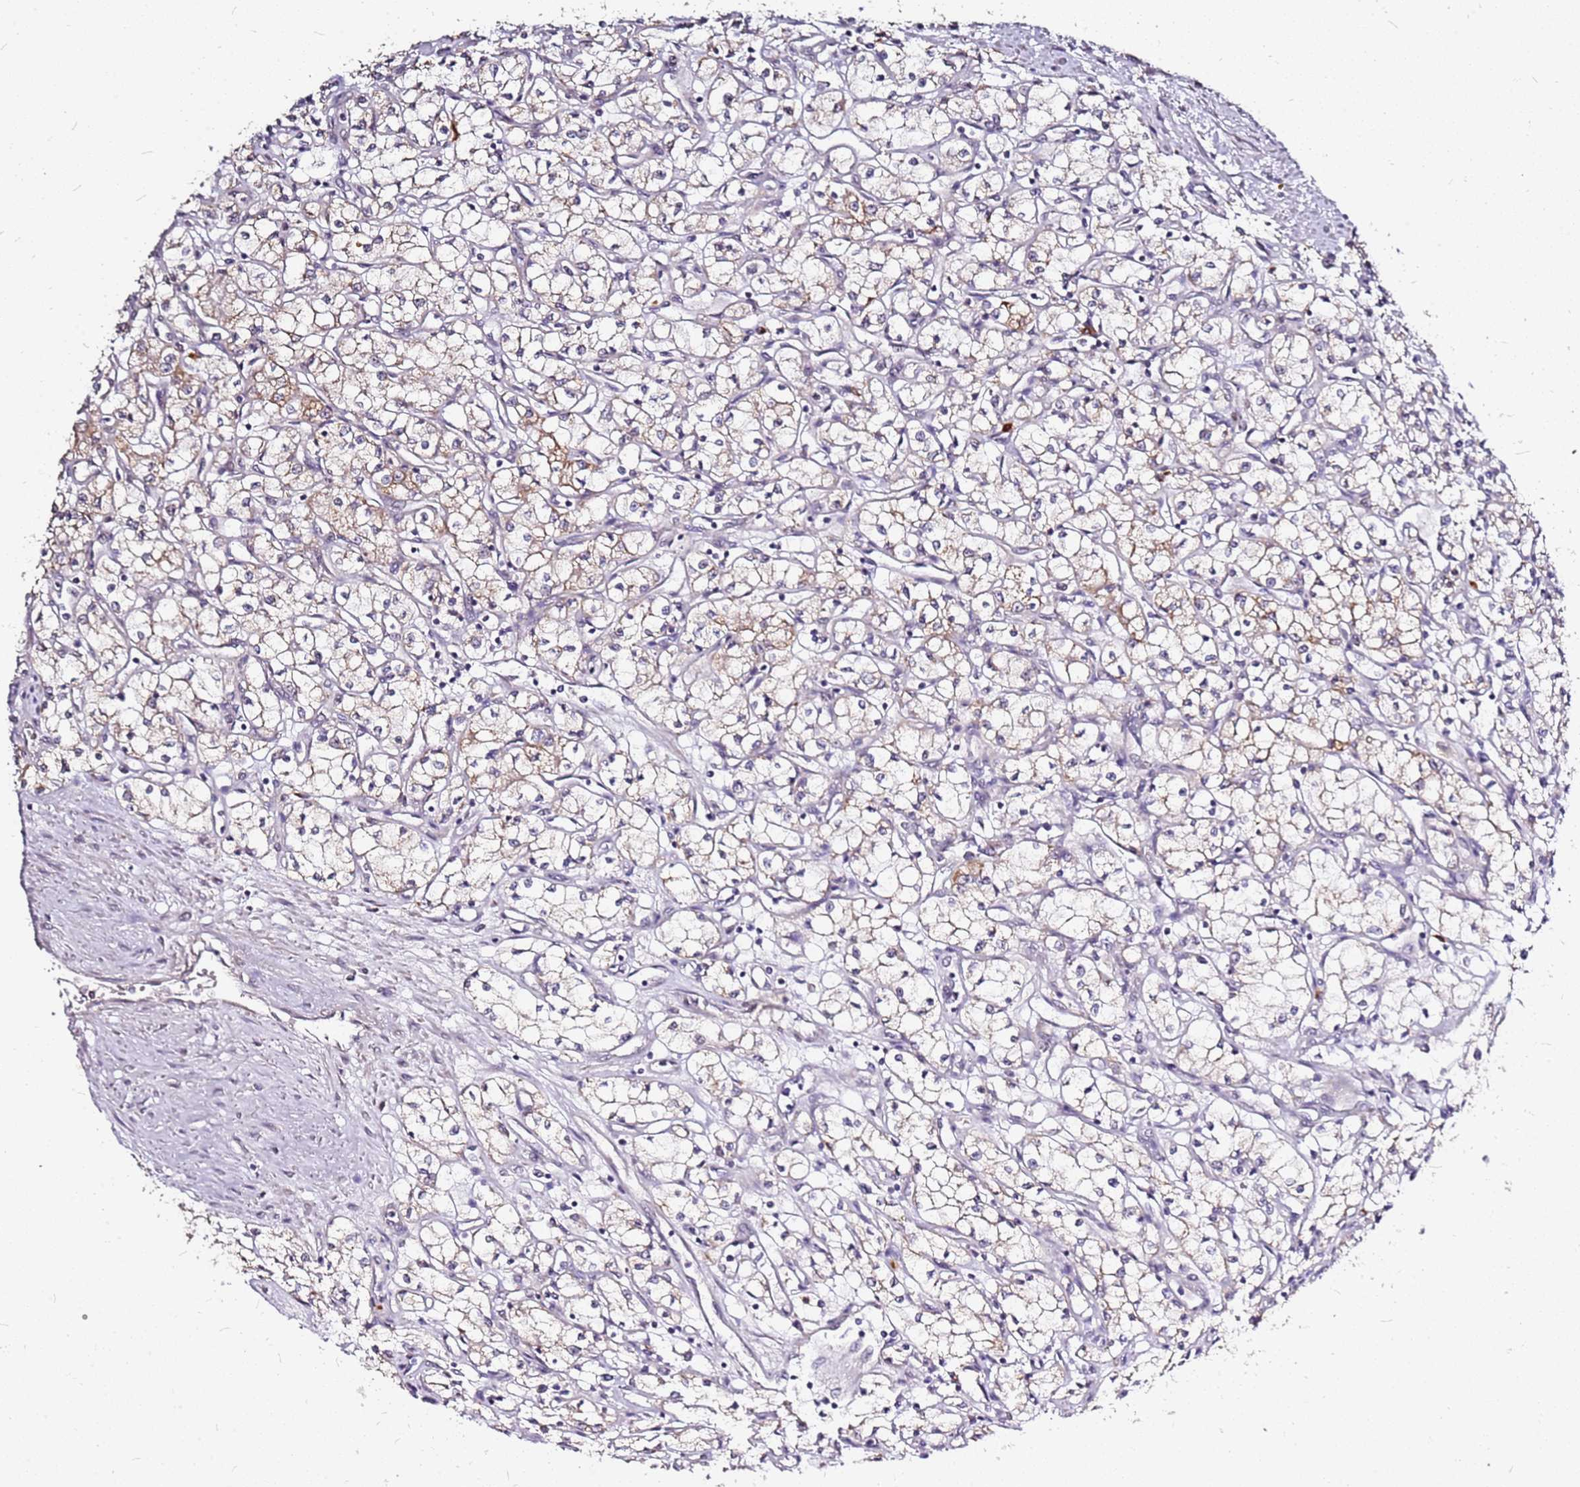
{"staining": {"intensity": "moderate", "quantity": "25%-75%", "location": "cytoplasmic/membranous"}, "tissue": "renal cancer", "cell_type": "Tumor cells", "image_type": "cancer", "snomed": [{"axis": "morphology", "description": "Adenocarcinoma, NOS"}, {"axis": "topography", "description": "Kidney"}], "caption": "Immunohistochemical staining of human renal adenocarcinoma exhibits medium levels of moderate cytoplasmic/membranous expression in about 25%-75% of tumor cells.", "gene": "DCDC2C", "patient": {"sex": "male", "age": 59}}